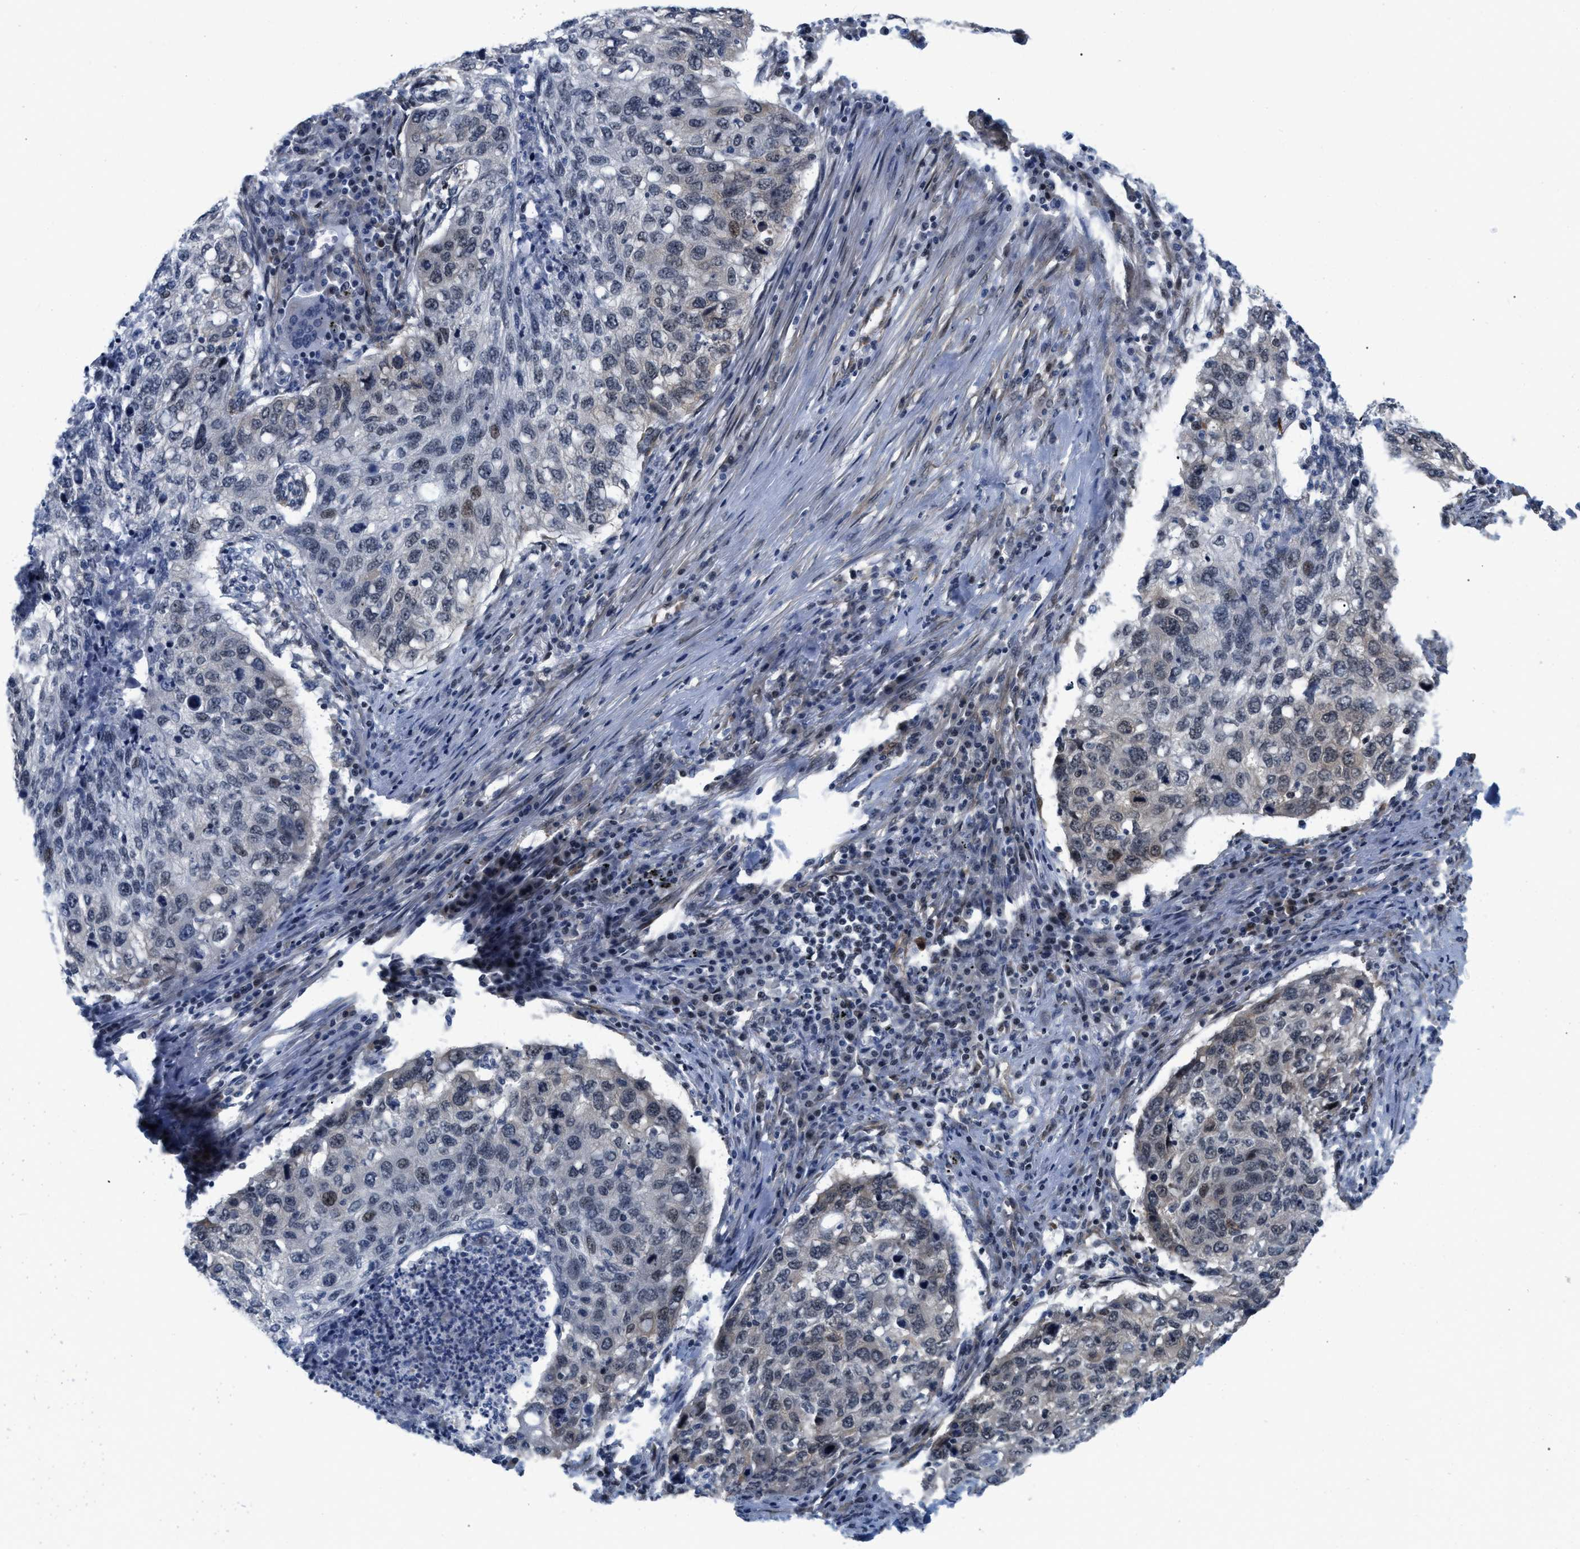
{"staining": {"intensity": "moderate", "quantity": "<25%", "location": "nuclear"}, "tissue": "lung cancer", "cell_type": "Tumor cells", "image_type": "cancer", "snomed": [{"axis": "morphology", "description": "Squamous cell carcinoma, NOS"}, {"axis": "topography", "description": "Lung"}], "caption": "A histopathology image of human lung cancer stained for a protein shows moderate nuclear brown staining in tumor cells.", "gene": "GPRASP2", "patient": {"sex": "female", "age": 63}}